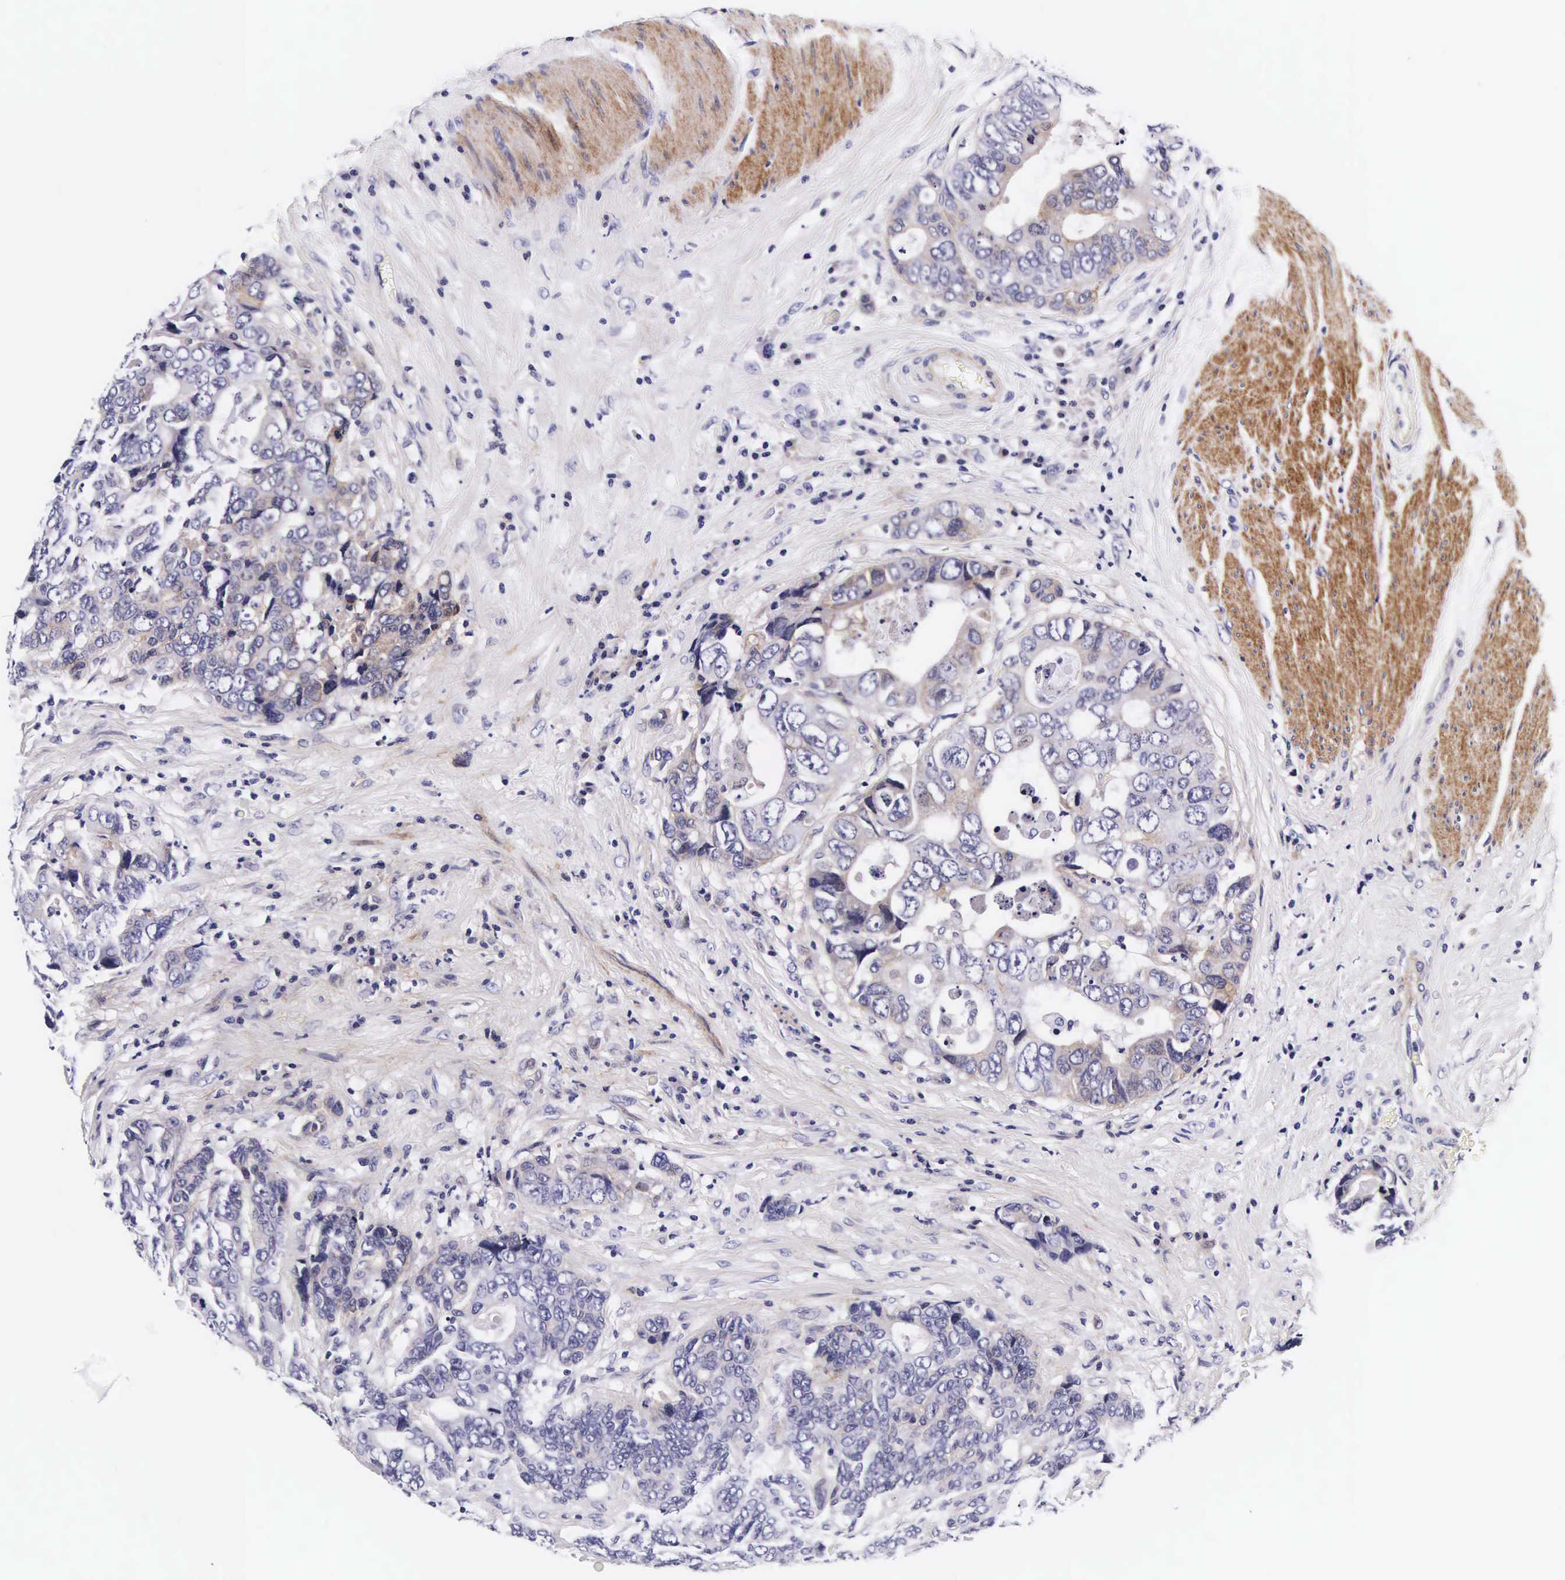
{"staining": {"intensity": "negative", "quantity": "none", "location": "none"}, "tissue": "colorectal cancer", "cell_type": "Tumor cells", "image_type": "cancer", "snomed": [{"axis": "morphology", "description": "Adenocarcinoma, NOS"}, {"axis": "topography", "description": "Rectum"}], "caption": "DAB immunohistochemical staining of human colorectal cancer (adenocarcinoma) demonstrates no significant positivity in tumor cells.", "gene": "UPRT", "patient": {"sex": "female", "age": 67}}